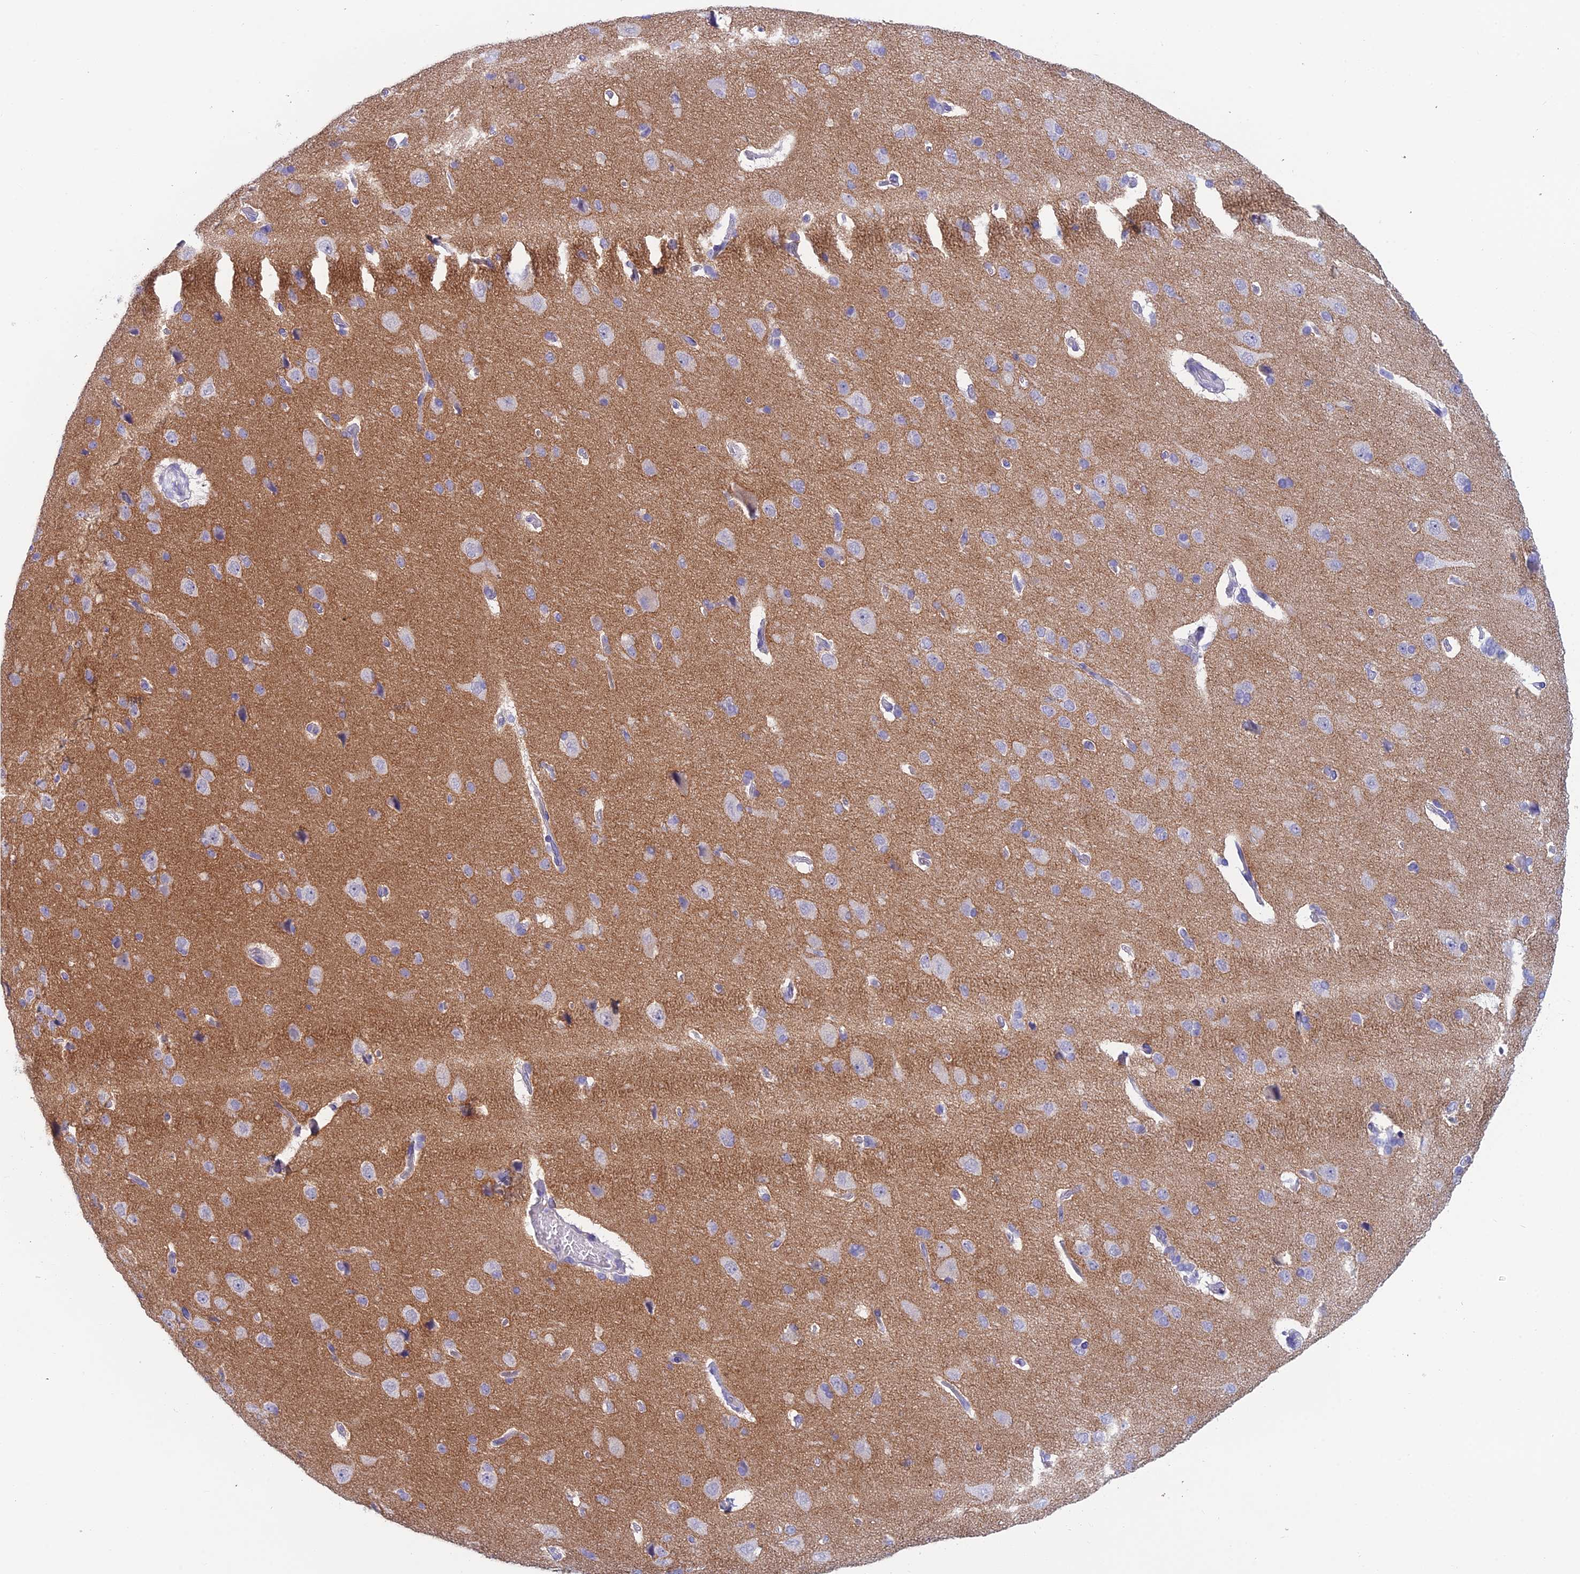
{"staining": {"intensity": "negative", "quantity": "none", "location": "none"}, "tissue": "cerebral cortex", "cell_type": "Endothelial cells", "image_type": "normal", "snomed": [{"axis": "morphology", "description": "Normal tissue, NOS"}, {"axis": "topography", "description": "Cerebral cortex"}], "caption": "Protein analysis of normal cerebral cortex displays no significant positivity in endothelial cells. The staining was performed using DAB (3,3'-diaminobenzidine) to visualize the protein expression in brown, while the nuclei were stained in blue with hematoxylin (Magnification: 20x).", "gene": "TMEM161B", "patient": {"sex": "male", "age": 62}}